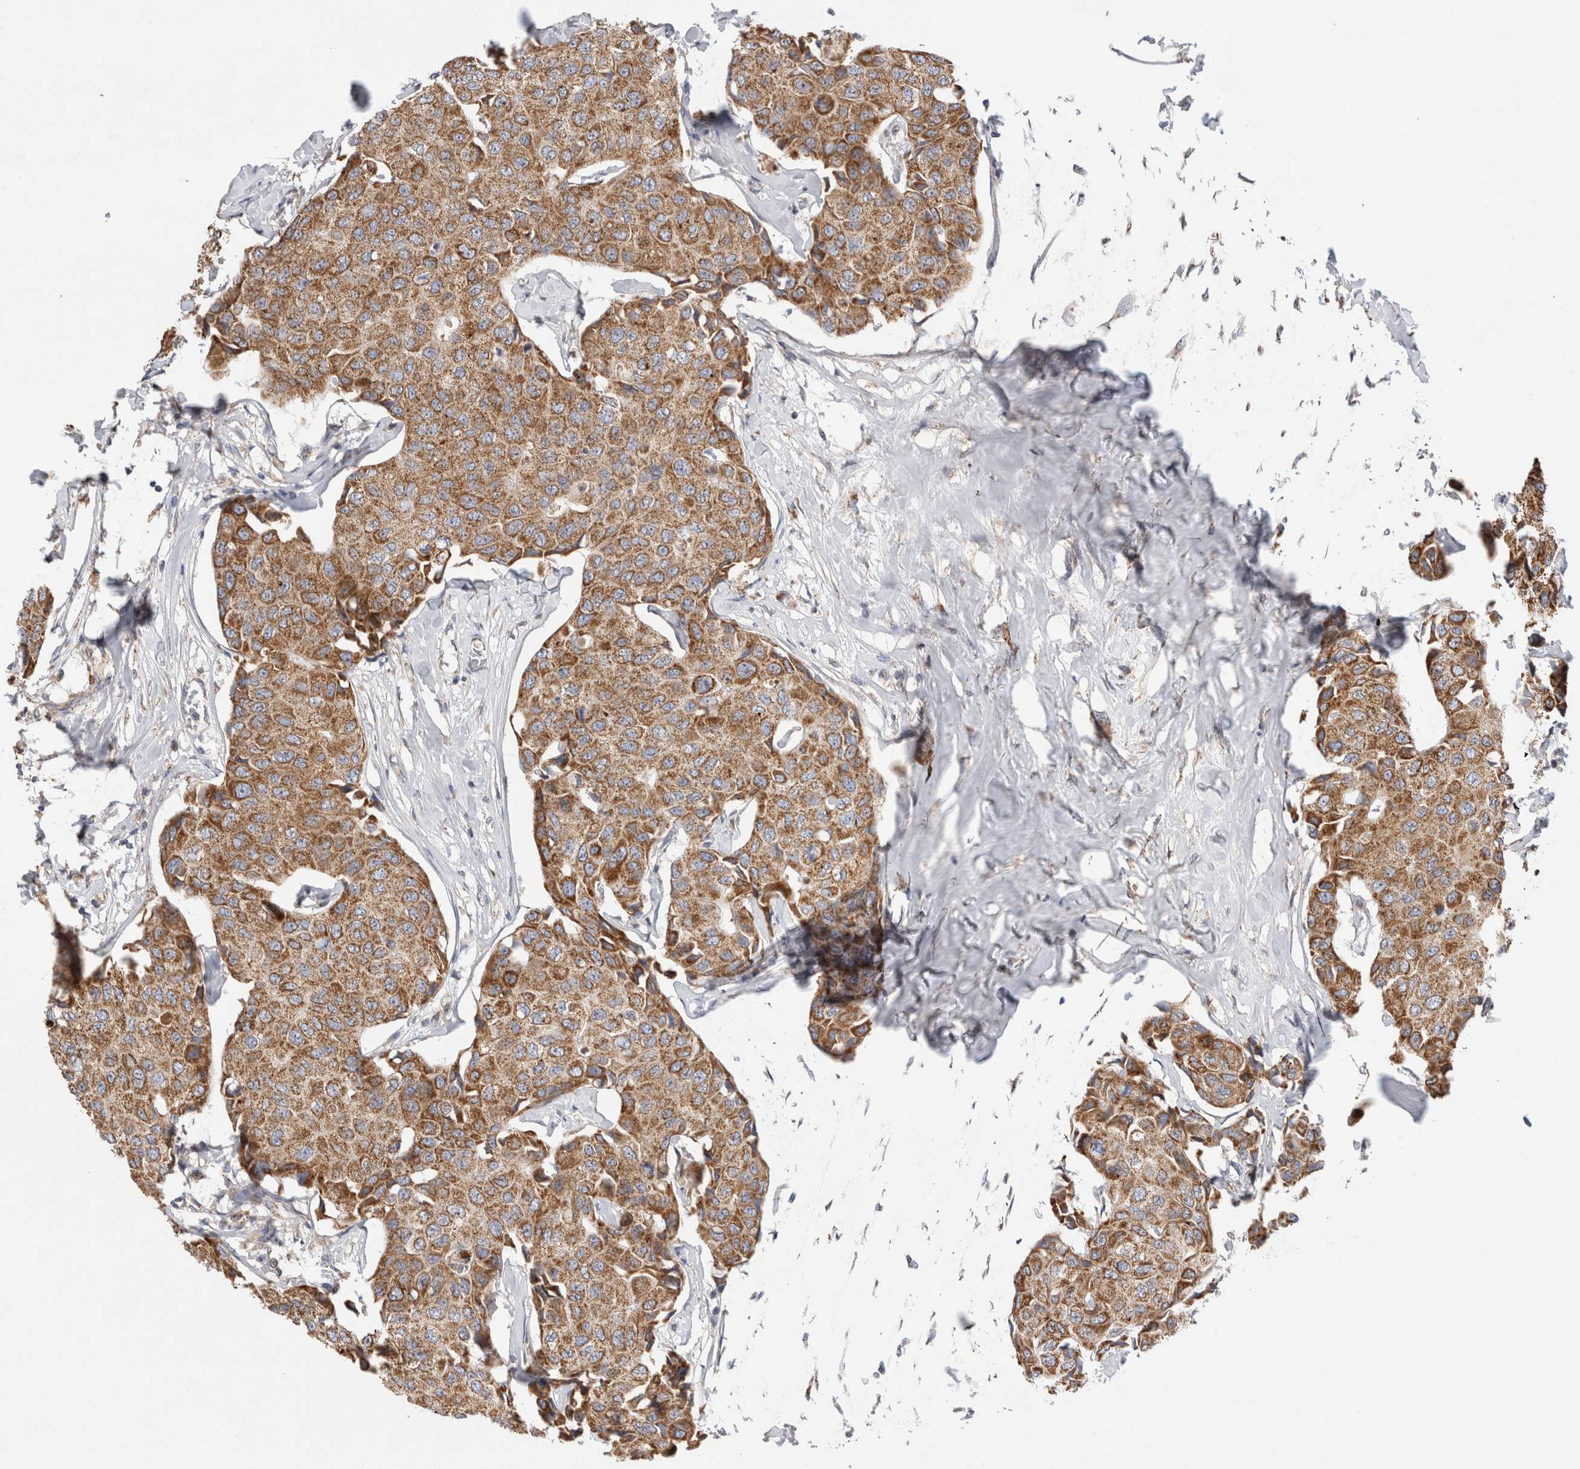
{"staining": {"intensity": "moderate", "quantity": ">75%", "location": "cytoplasmic/membranous"}, "tissue": "breast cancer", "cell_type": "Tumor cells", "image_type": "cancer", "snomed": [{"axis": "morphology", "description": "Duct carcinoma"}, {"axis": "topography", "description": "Breast"}], "caption": "The photomicrograph demonstrates immunohistochemical staining of invasive ductal carcinoma (breast). There is moderate cytoplasmic/membranous positivity is present in about >75% of tumor cells.", "gene": "IARS2", "patient": {"sex": "female", "age": 80}}